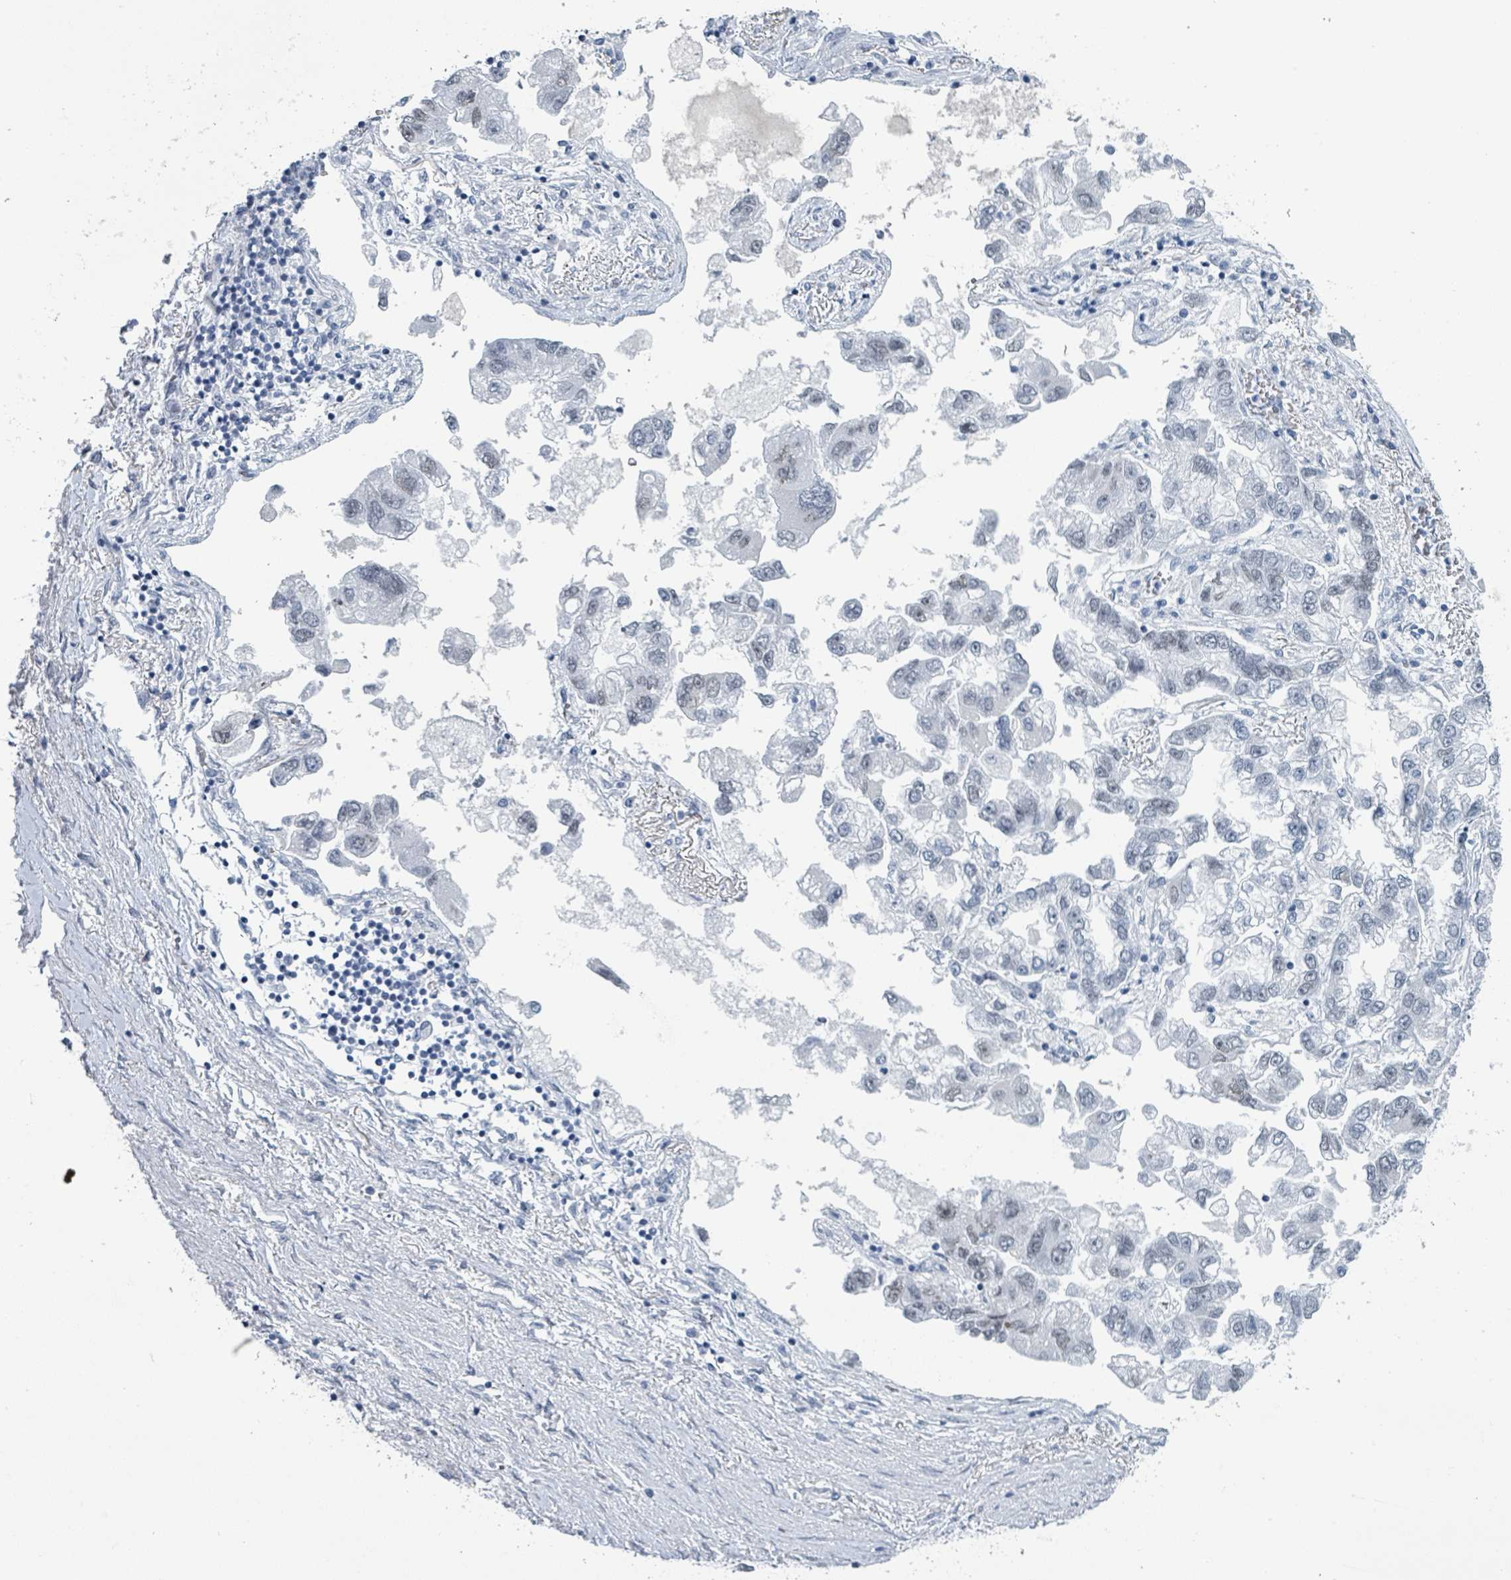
{"staining": {"intensity": "negative", "quantity": "none", "location": "none"}, "tissue": "lung cancer", "cell_type": "Tumor cells", "image_type": "cancer", "snomed": [{"axis": "morphology", "description": "Adenocarcinoma, NOS"}, {"axis": "topography", "description": "Lung"}], "caption": "The photomicrograph reveals no significant staining in tumor cells of lung cancer (adenocarcinoma).", "gene": "EHMT2", "patient": {"sex": "female", "age": 54}}